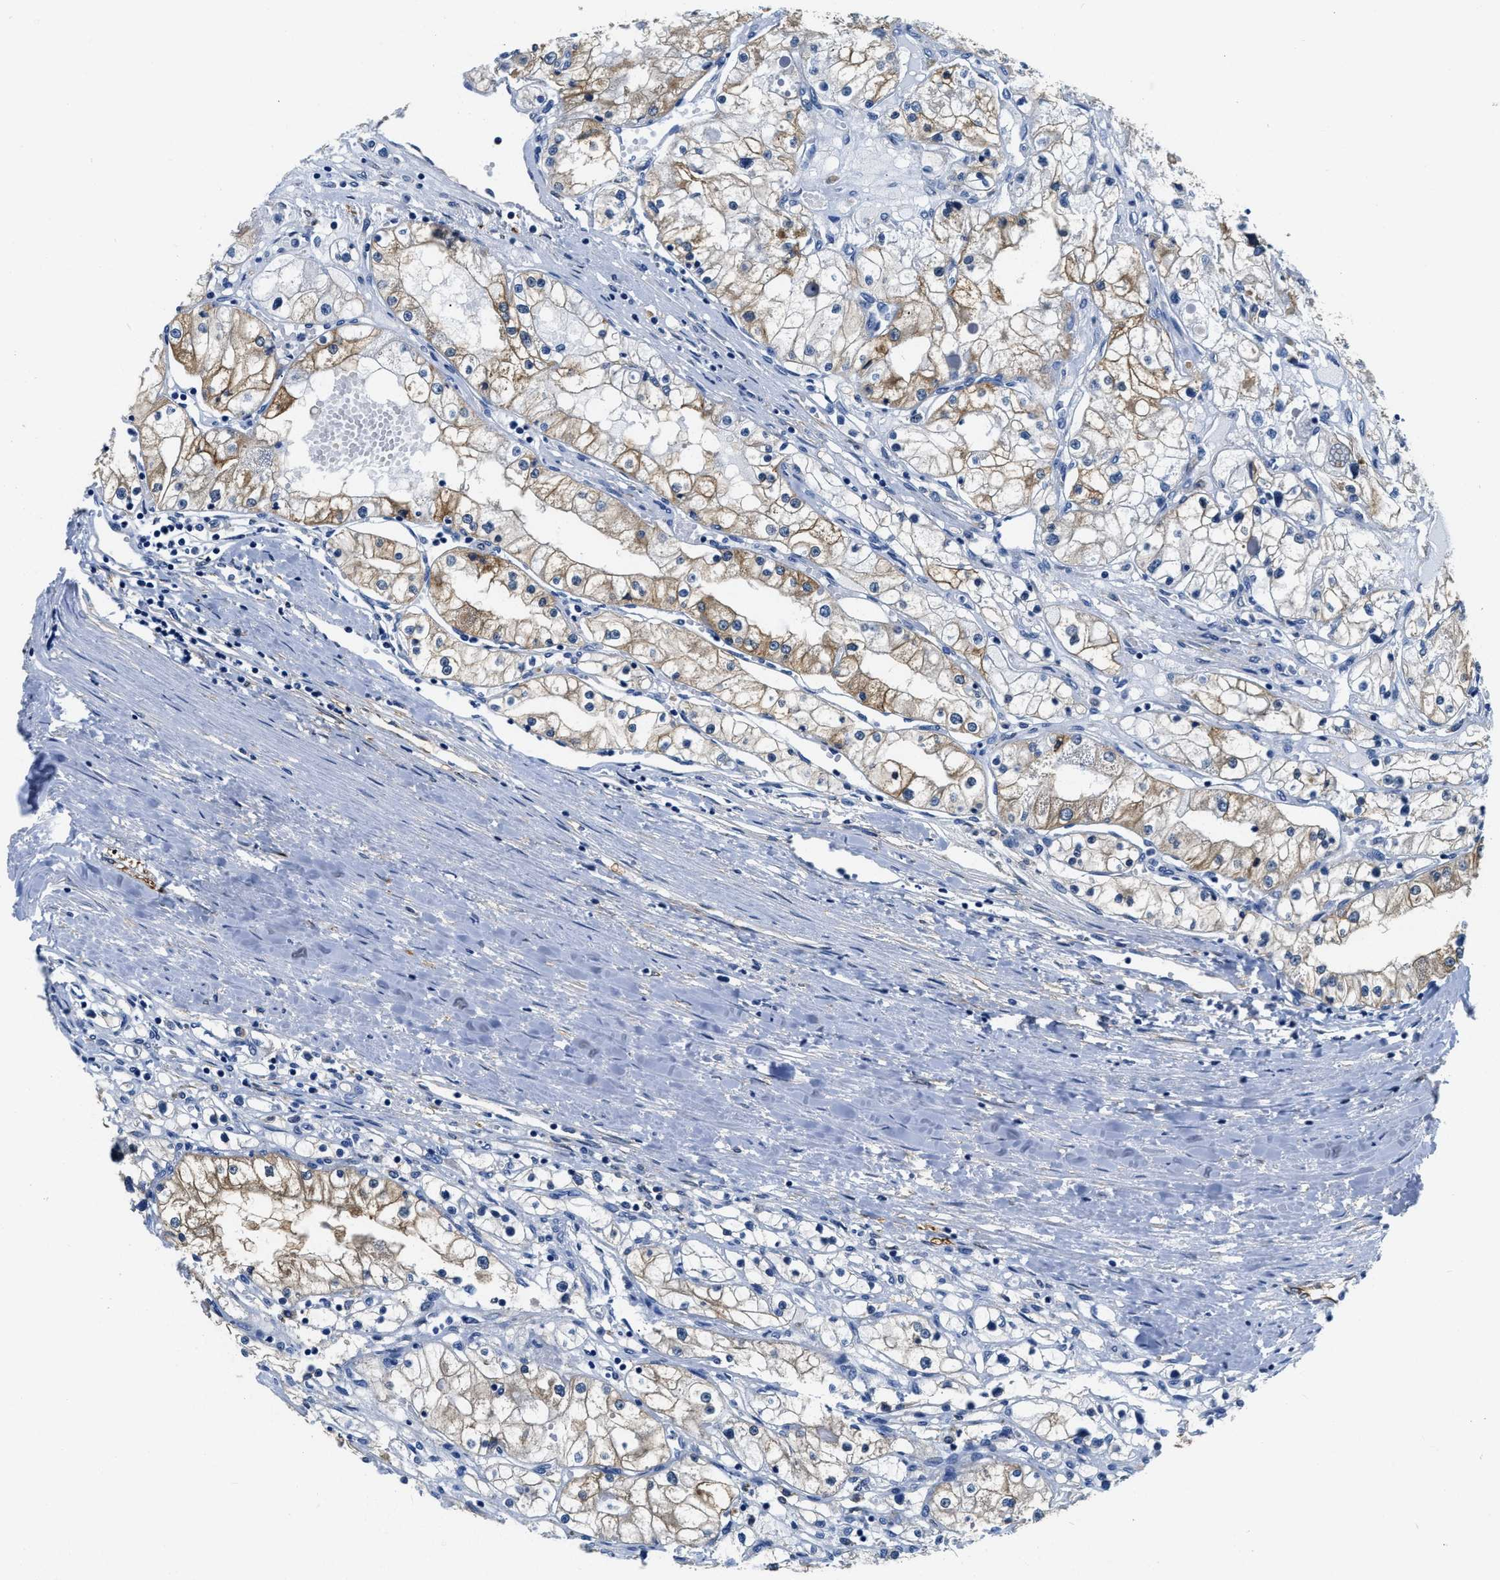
{"staining": {"intensity": "moderate", "quantity": "25%-75%", "location": "cytoplasmic/membranous"}, "tissue": "renal cancer", "cell_type": "Tumor cells", "image_type": "cancer", "snomed": [{"axis": "morphology", "description": "Adenocarcinoma, NOS"}, {"axis": "topography", "description": "Kidney"}], "caption": "Human adenocarcinoma (renal) stained for a protein (brown) displays moderate cytoplasmic/membranous positive expression in about 25%-75% of tumor cells.", "gene": "ZDHHC13", "patient": {"sex": "male", "age": 68}}